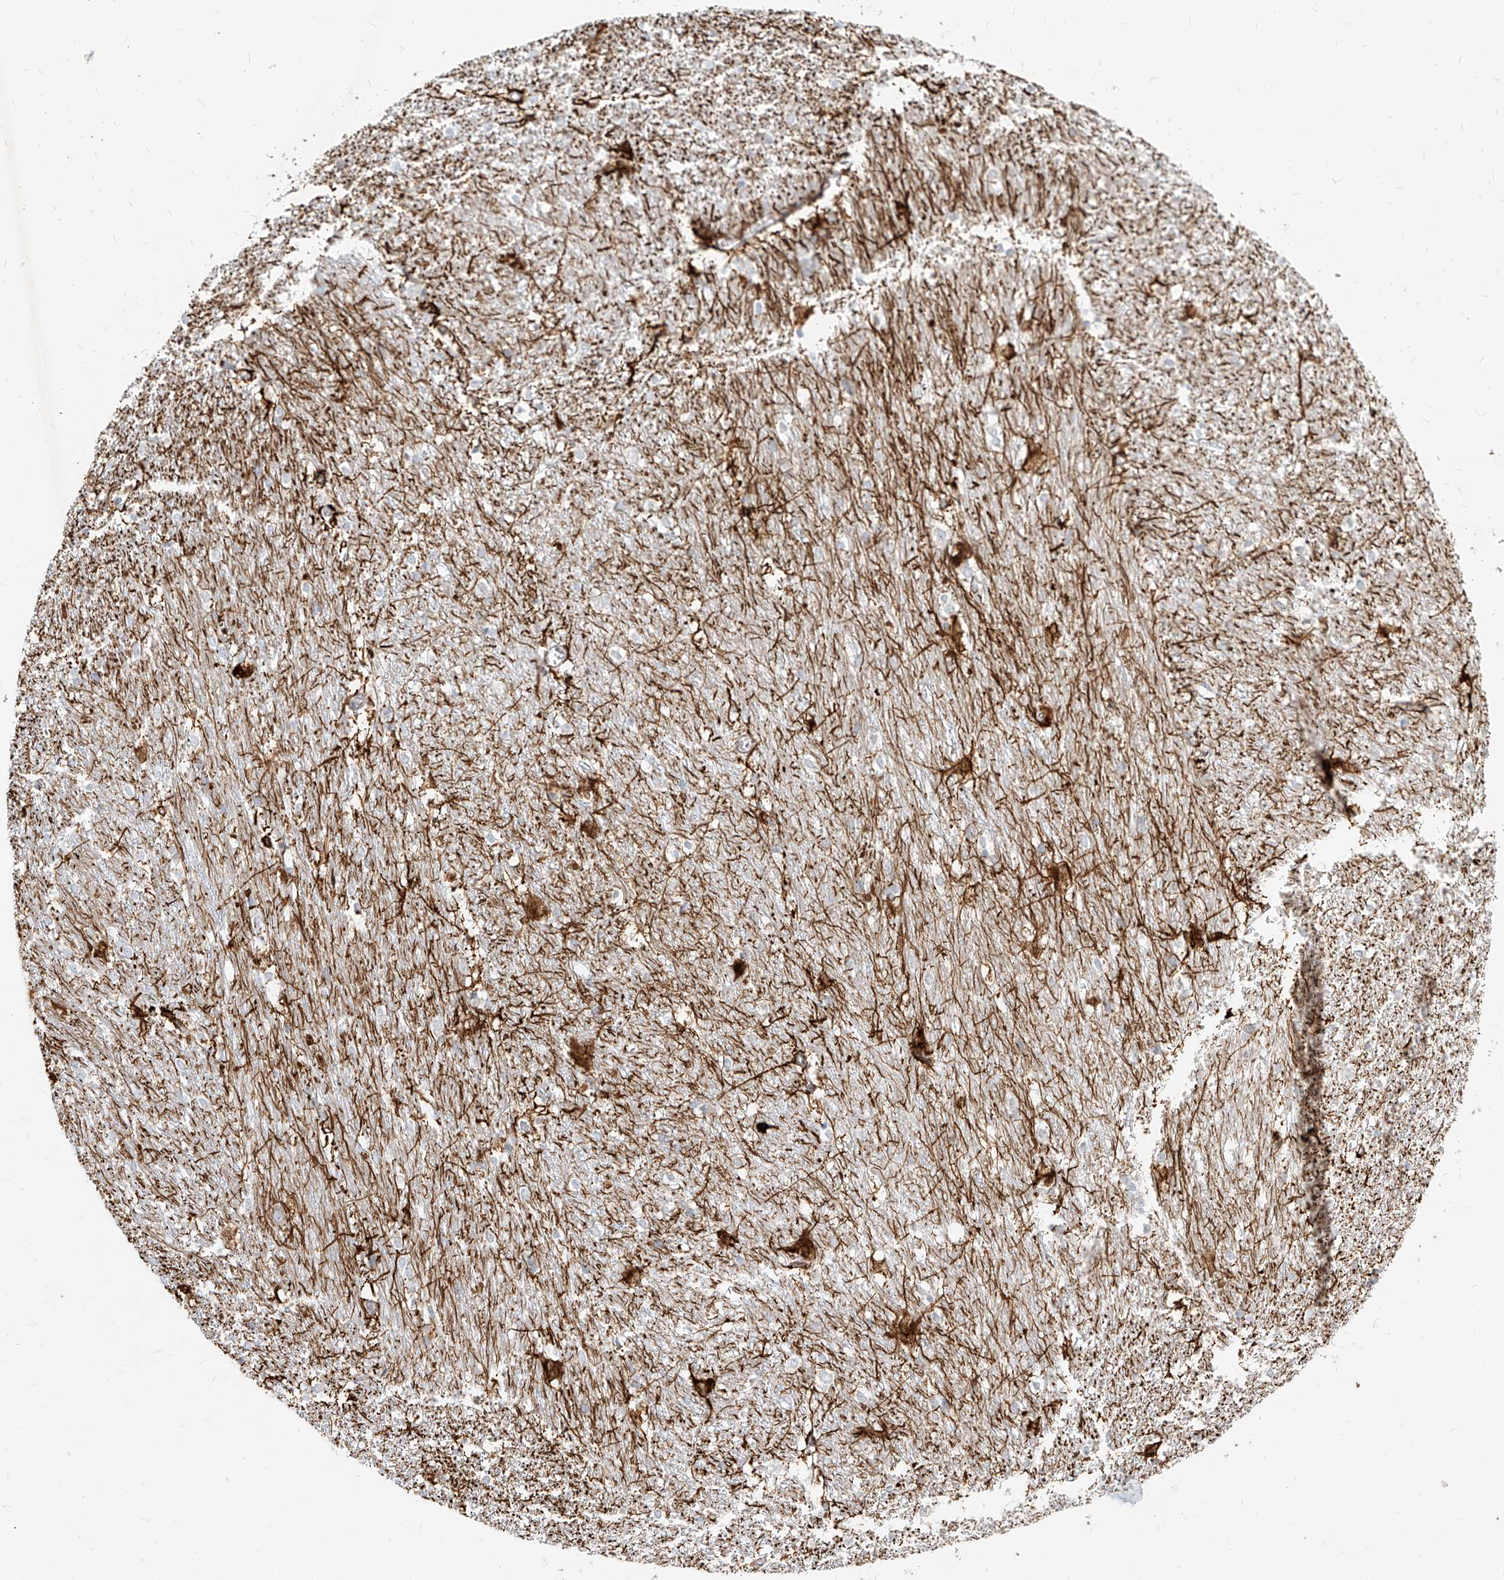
{"staining": {"intensity": "strong", "quantity": "<25%", "location": "cytoplasmic/membranous"}, "tissue": "caudate", "cell_type": "Glial cells", "image_type": "normal", "snomed": [{"axis": "morphology", "description": "Normal tissue, NOS"}, {"axis": "topography", "description": "Lateral ventricle wall"}], "caption": "DAB immunohistochemical staining of unremarkable caudate exhibits strong cytoplasmic/membranous protein positivity in approximately <25% of glial cells. (DAB IHC, brown staining for protein, blue staining for nuclei).", "gene": "ITPKB", "patient": {"sex": "female", "age": 19}}